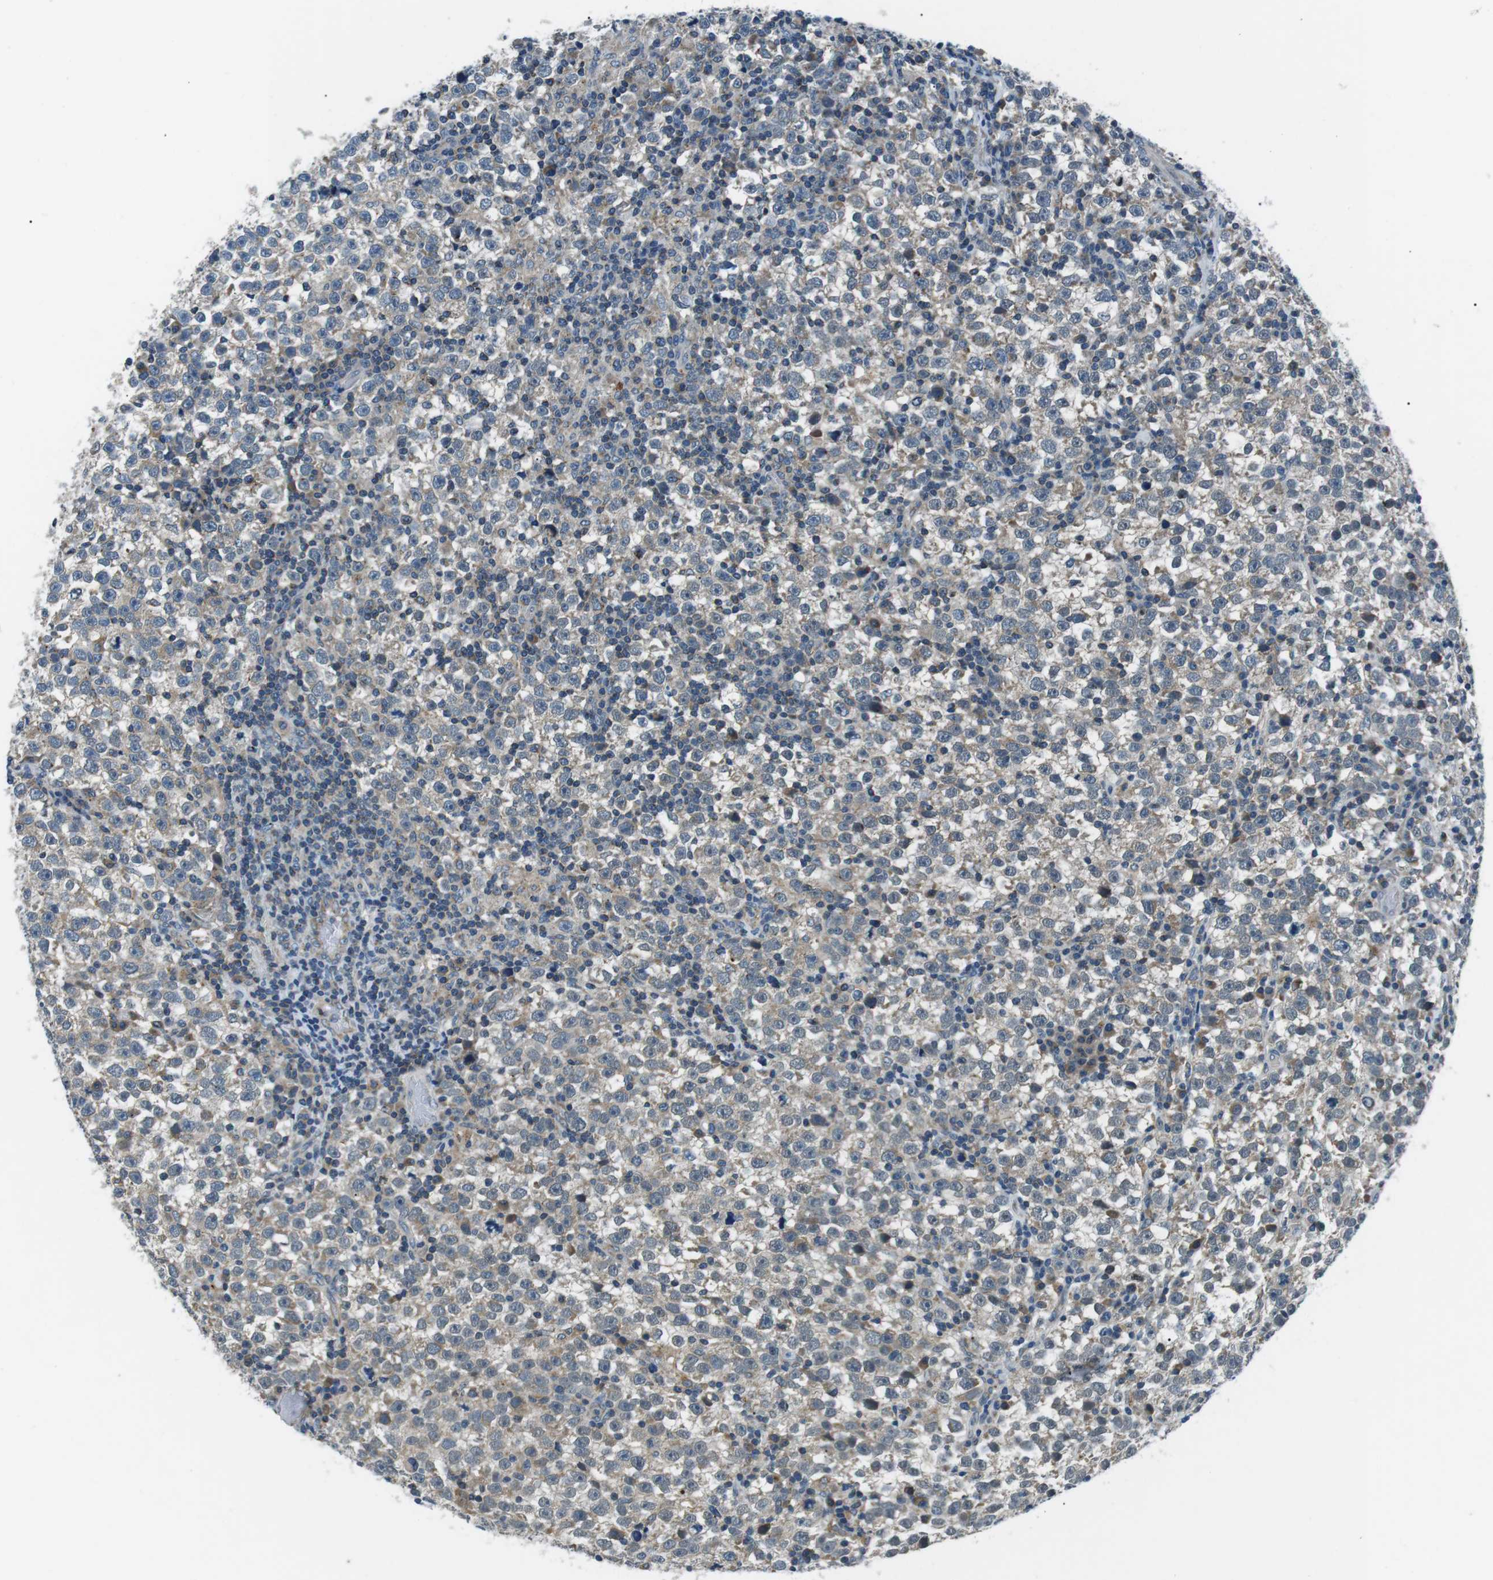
{"staining": {"intensity": "negative", "quantity": "none", "location": "none"}, "tissue": "testis cancer", "cell_type": "Tumor cells", "image_type": "cancer", "snomed": [{"axis": "morphology", "description": "Seminoma, NOS"}, {"axis": "topography", "description": "Testis"}], "caption": "This is an IHC photomicrograph of seminoma (testis). There is no expression in tumor cells.", "gene": "FAM3B", "patient": {"sex": "male", "age": 43}}